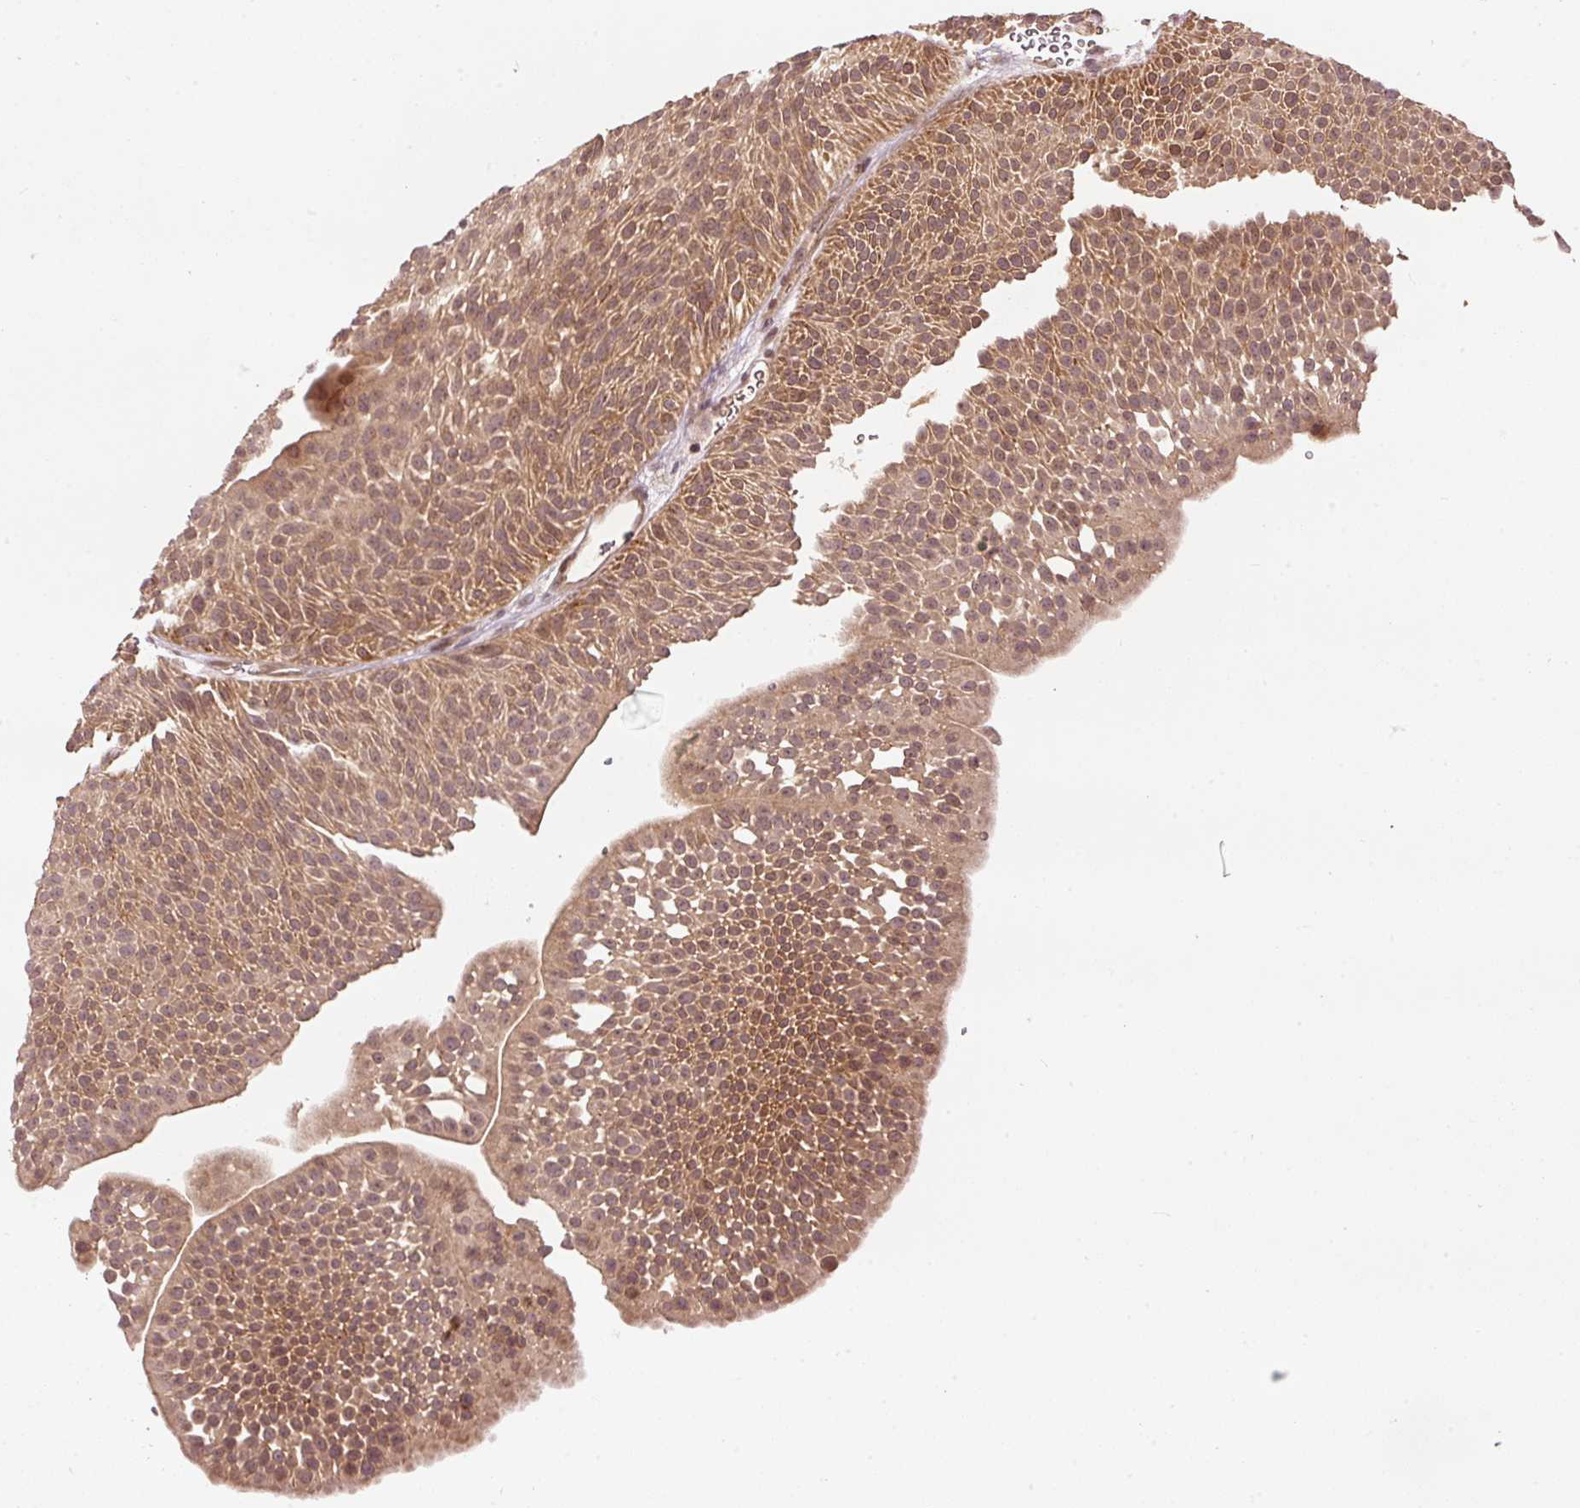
{"staining": {"intensity": "moderate", "quantity": ">75%", "location": "cytoplasmic/membranous,nuclear"}, "tissue": "urothelial cancer", "cell_type": "Tumor cells", "image_type": "cancer", "snomed": [{"axis": "morphology", "description": "Urothelial carcinoma, NOS"}, {"axis": "topography", "description": "Urinary bladder"}], "caption": "Urothelial cancer stained with a protein marker demonstrates moderate staining in tumor cells.", "gene": "PCDHB1", "patient": {"sex": "male", "age": 67}}